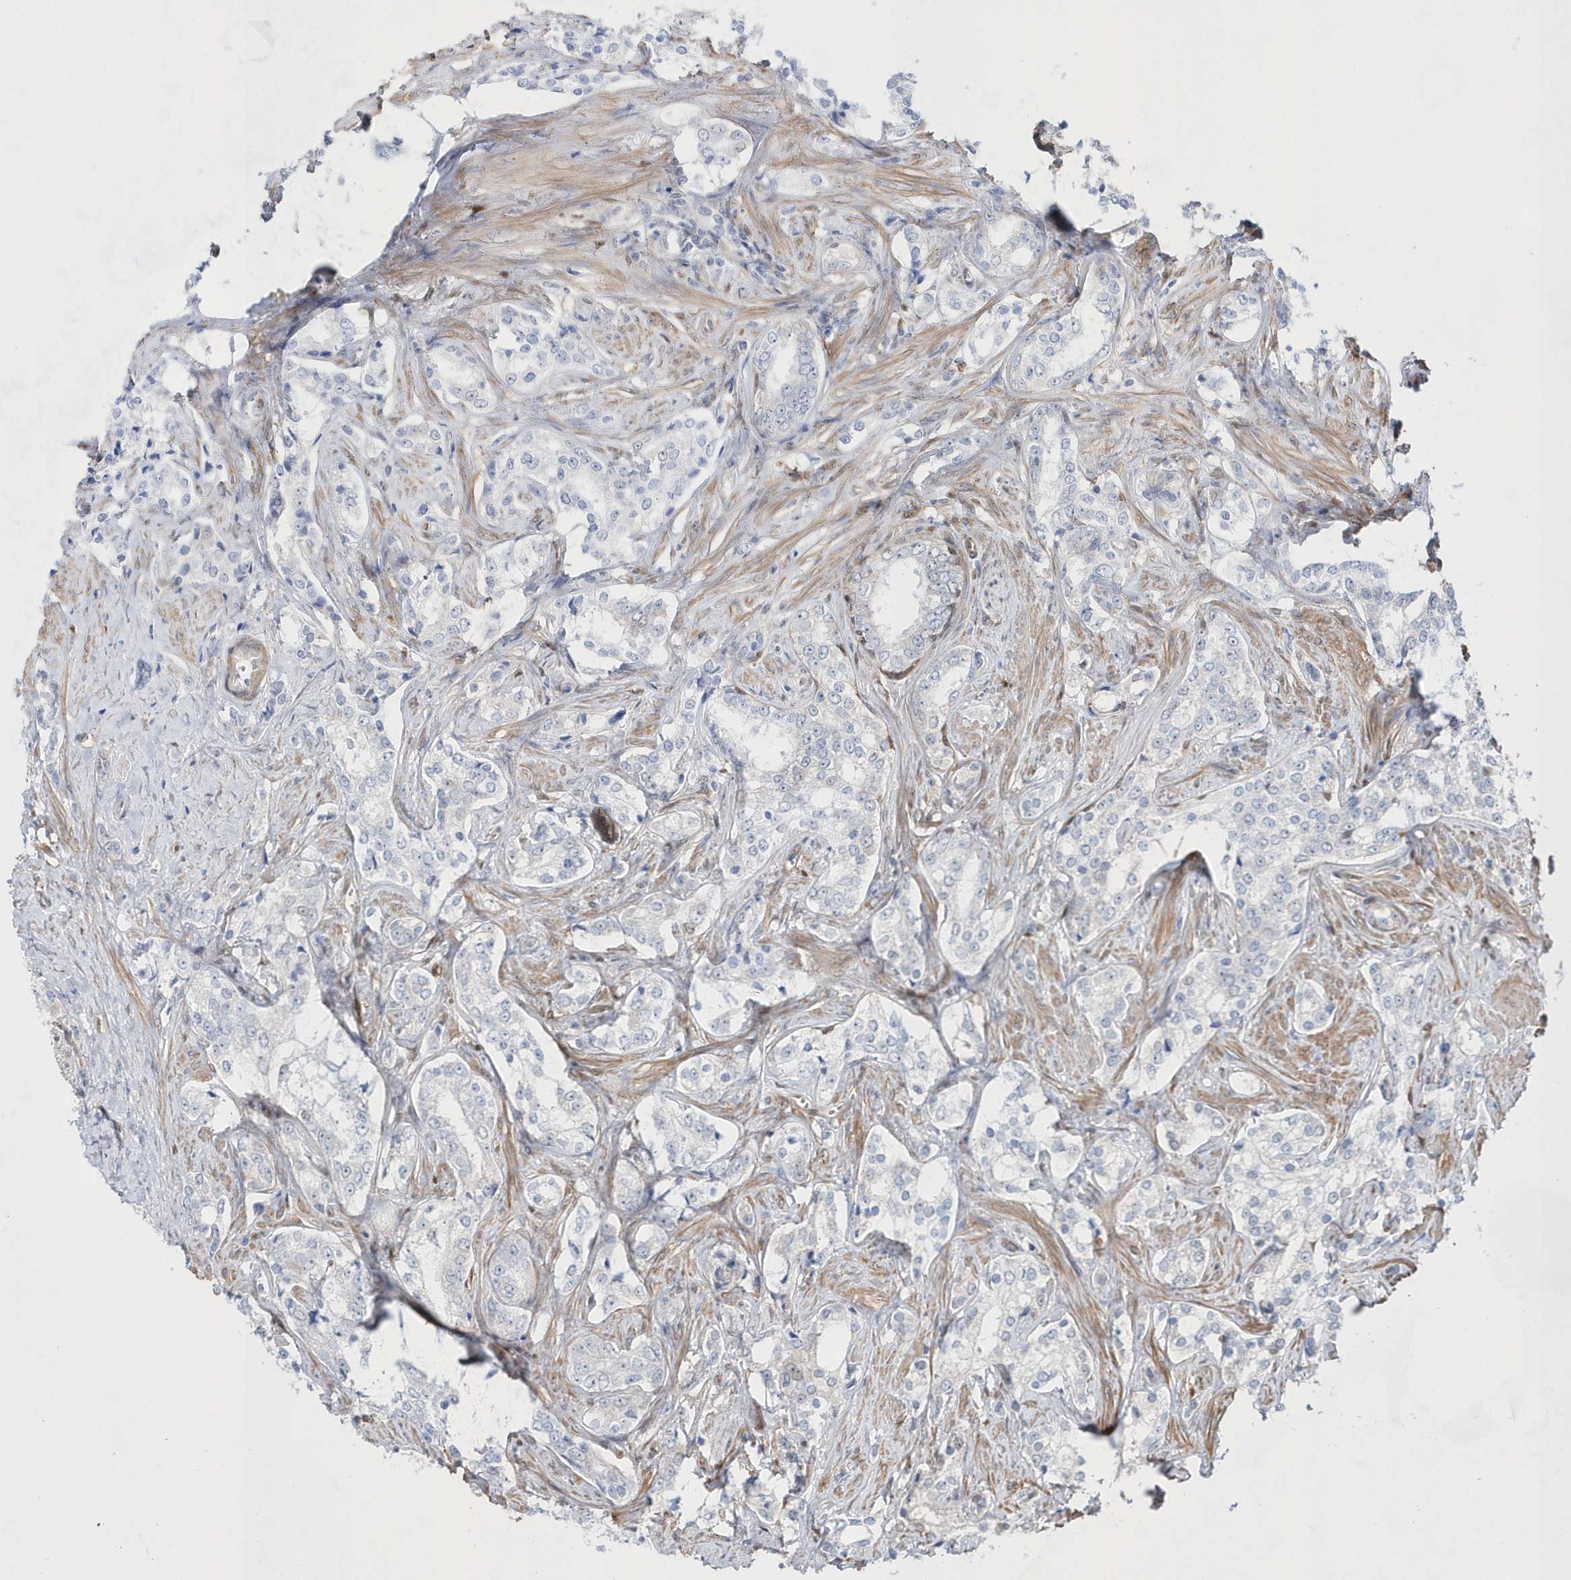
{"staining": {"intensity": "negative", "quantity": "none", "location": "none"}, "tissue": "prostate cancer", "cell_type": "Tumor cells", "image_type": "cancer", "snomed": [{"axis": "morphology", "description": "Adenocarcinoma, High grade"}, {"axis": "topography", "description": "Prostate"}], "caption": "Immunohistochemistry of prostate cancer shows no positivity in tumor cells. (DAB (3,3'-diaminobenzidine) immunohistochemistry, high magnification).", "gene": "BDH2", "patient": {"sex": "male", "age": 66}}